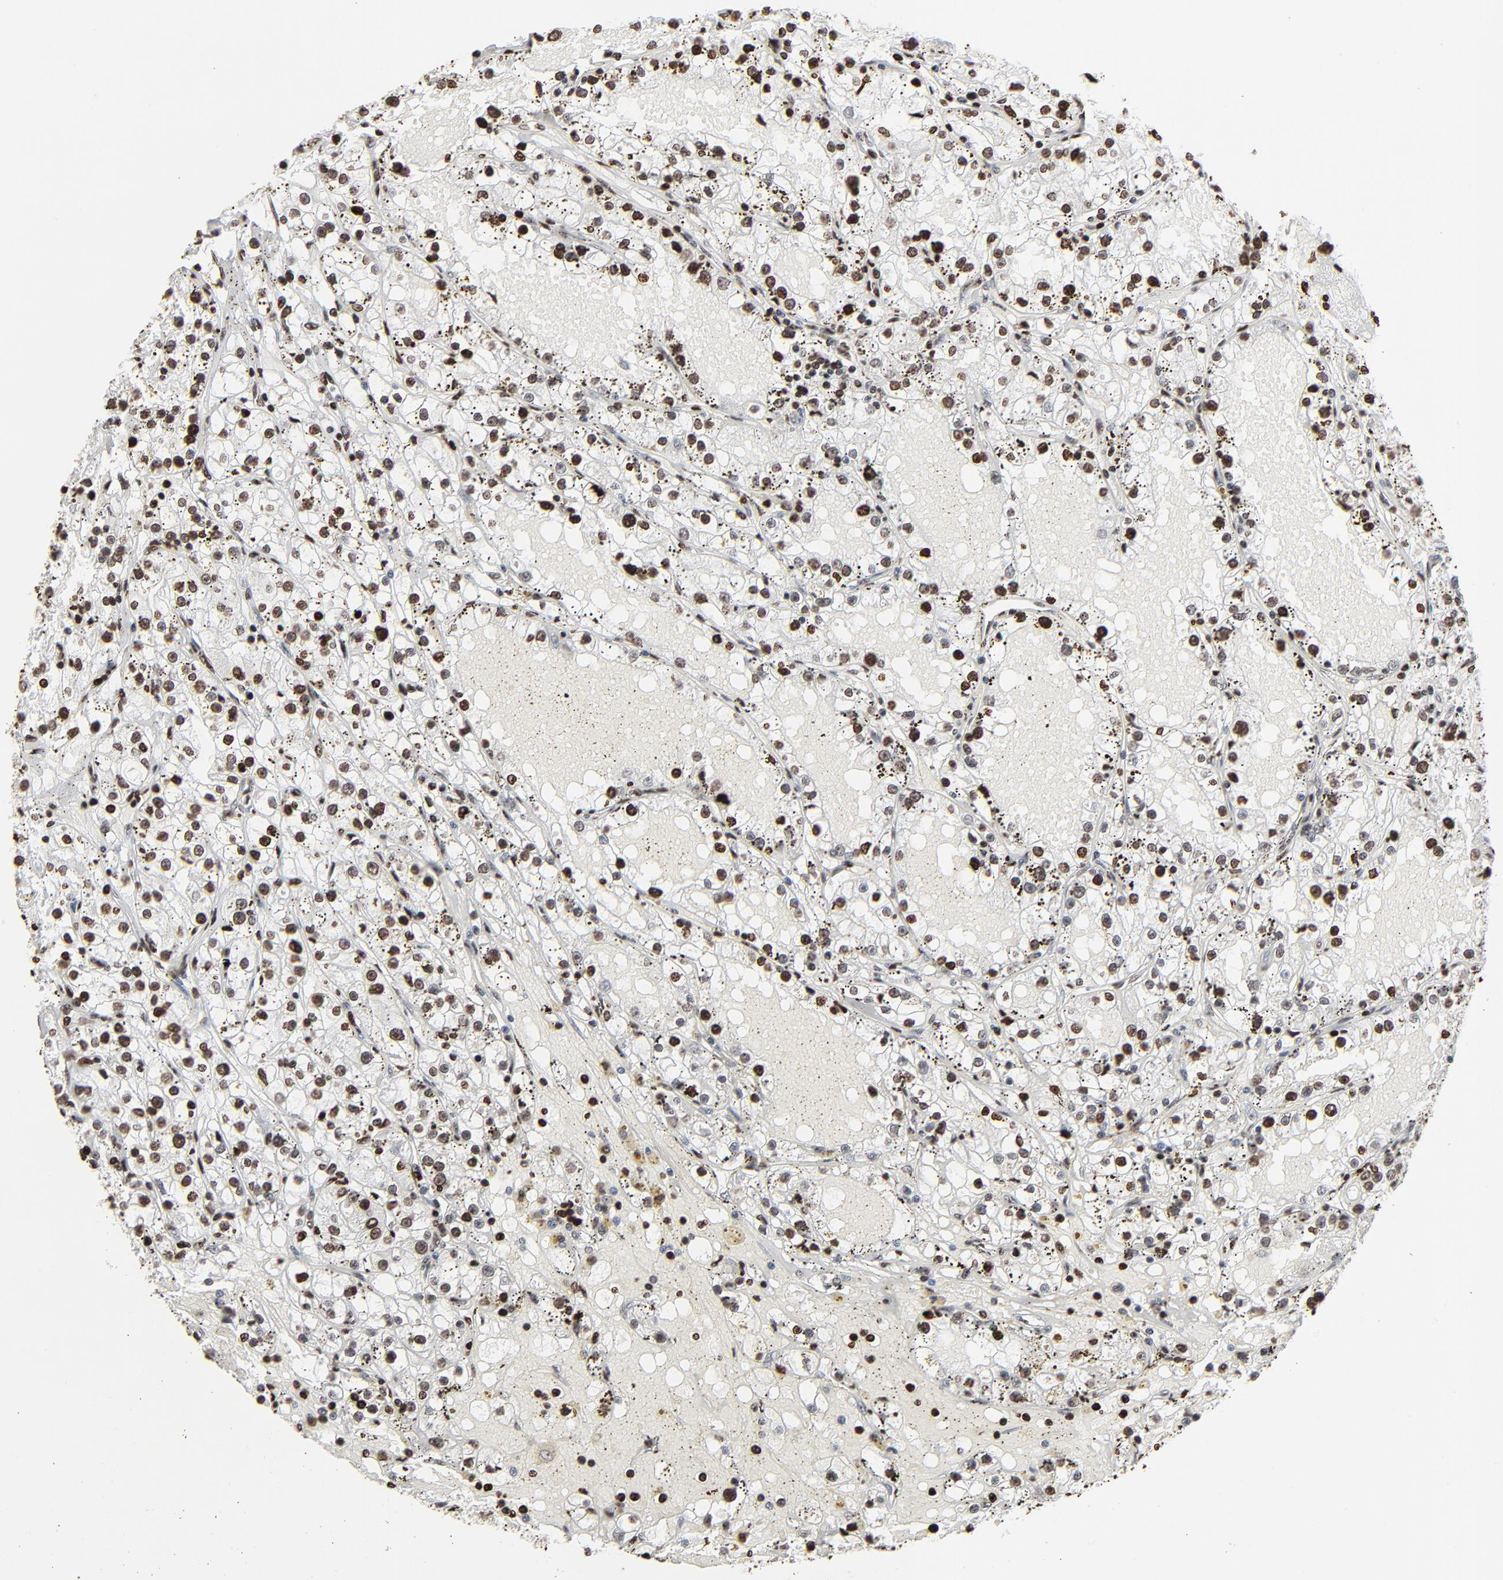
{"staining": {"intensity": "strong", "quantity": ">75%", "location": "nuclear"}, "tissue": "renal cancer", "cell_type": "Tumor cells", "image_type": "cancer", "snomed": [{"axis": "morphology", "description": "Adenocarcinoma, NOS"}, {"axis": "topography", "description": "Kidney"}], "caption": "Tumor cells reveal high levels of strong nuclear expression in about >75% of cells in human renal cancer (adenocarcinoma).", "gene": "H3-4", "patient": {"sex": "male", "age": 56}}